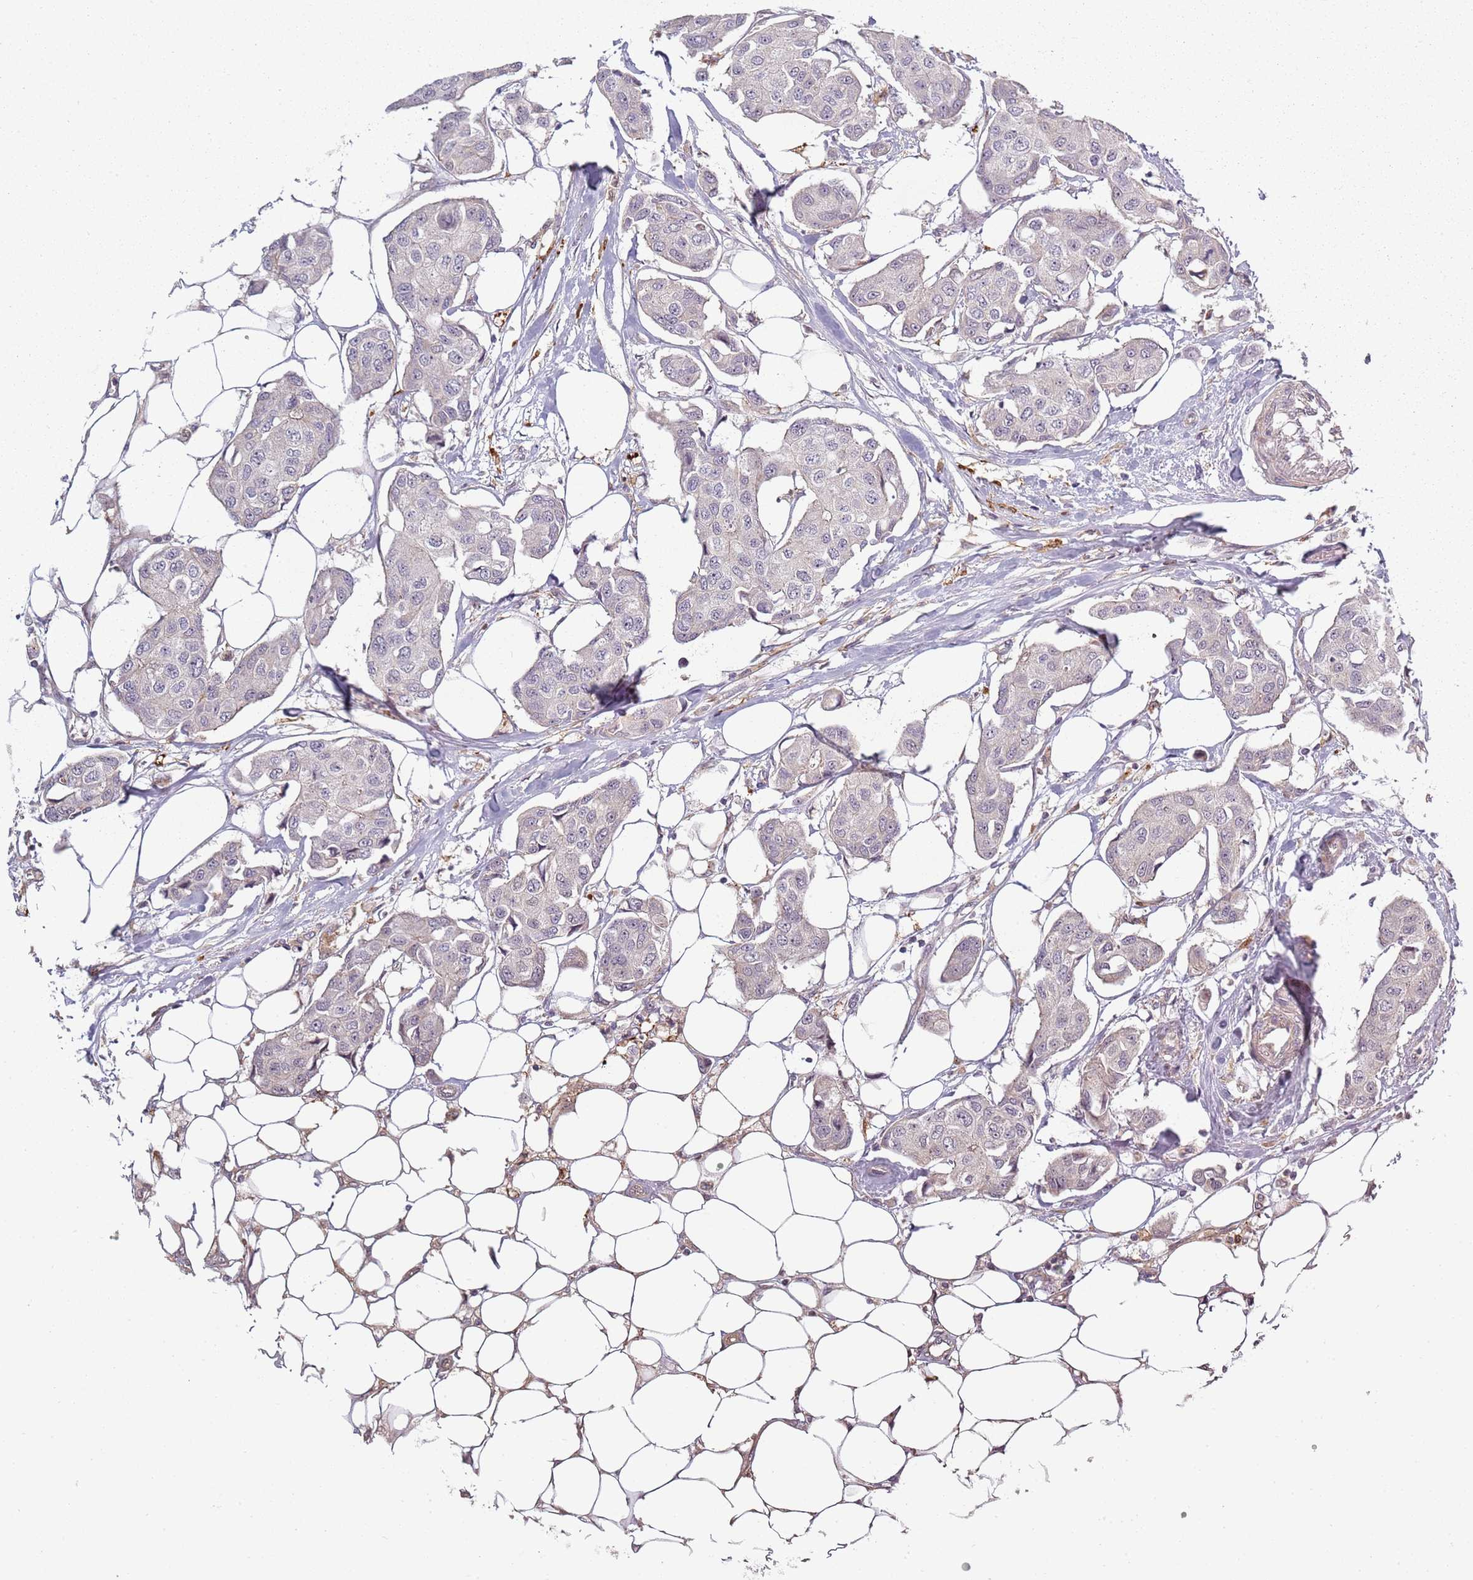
{"staining": {"intensity": "negative", "quantity": "none", "location": "none"}, "tissue": "breast cancer", "cell_type": "Tumor cells", "image_type": "cancer", "snomed": [{"axis": "morphology", "description": "Duct carcinoma"}, {"axis": "topography", "description": "Breast"}, {"axis": "topography", "description": "Lymph node"}], "caption": "The histopathology image exhibits no significant expression in tumor cells of breast invasive ductal carcinoma.", "gene": "CC2D2B", "patient": {"sex": "female", "age": 80}}